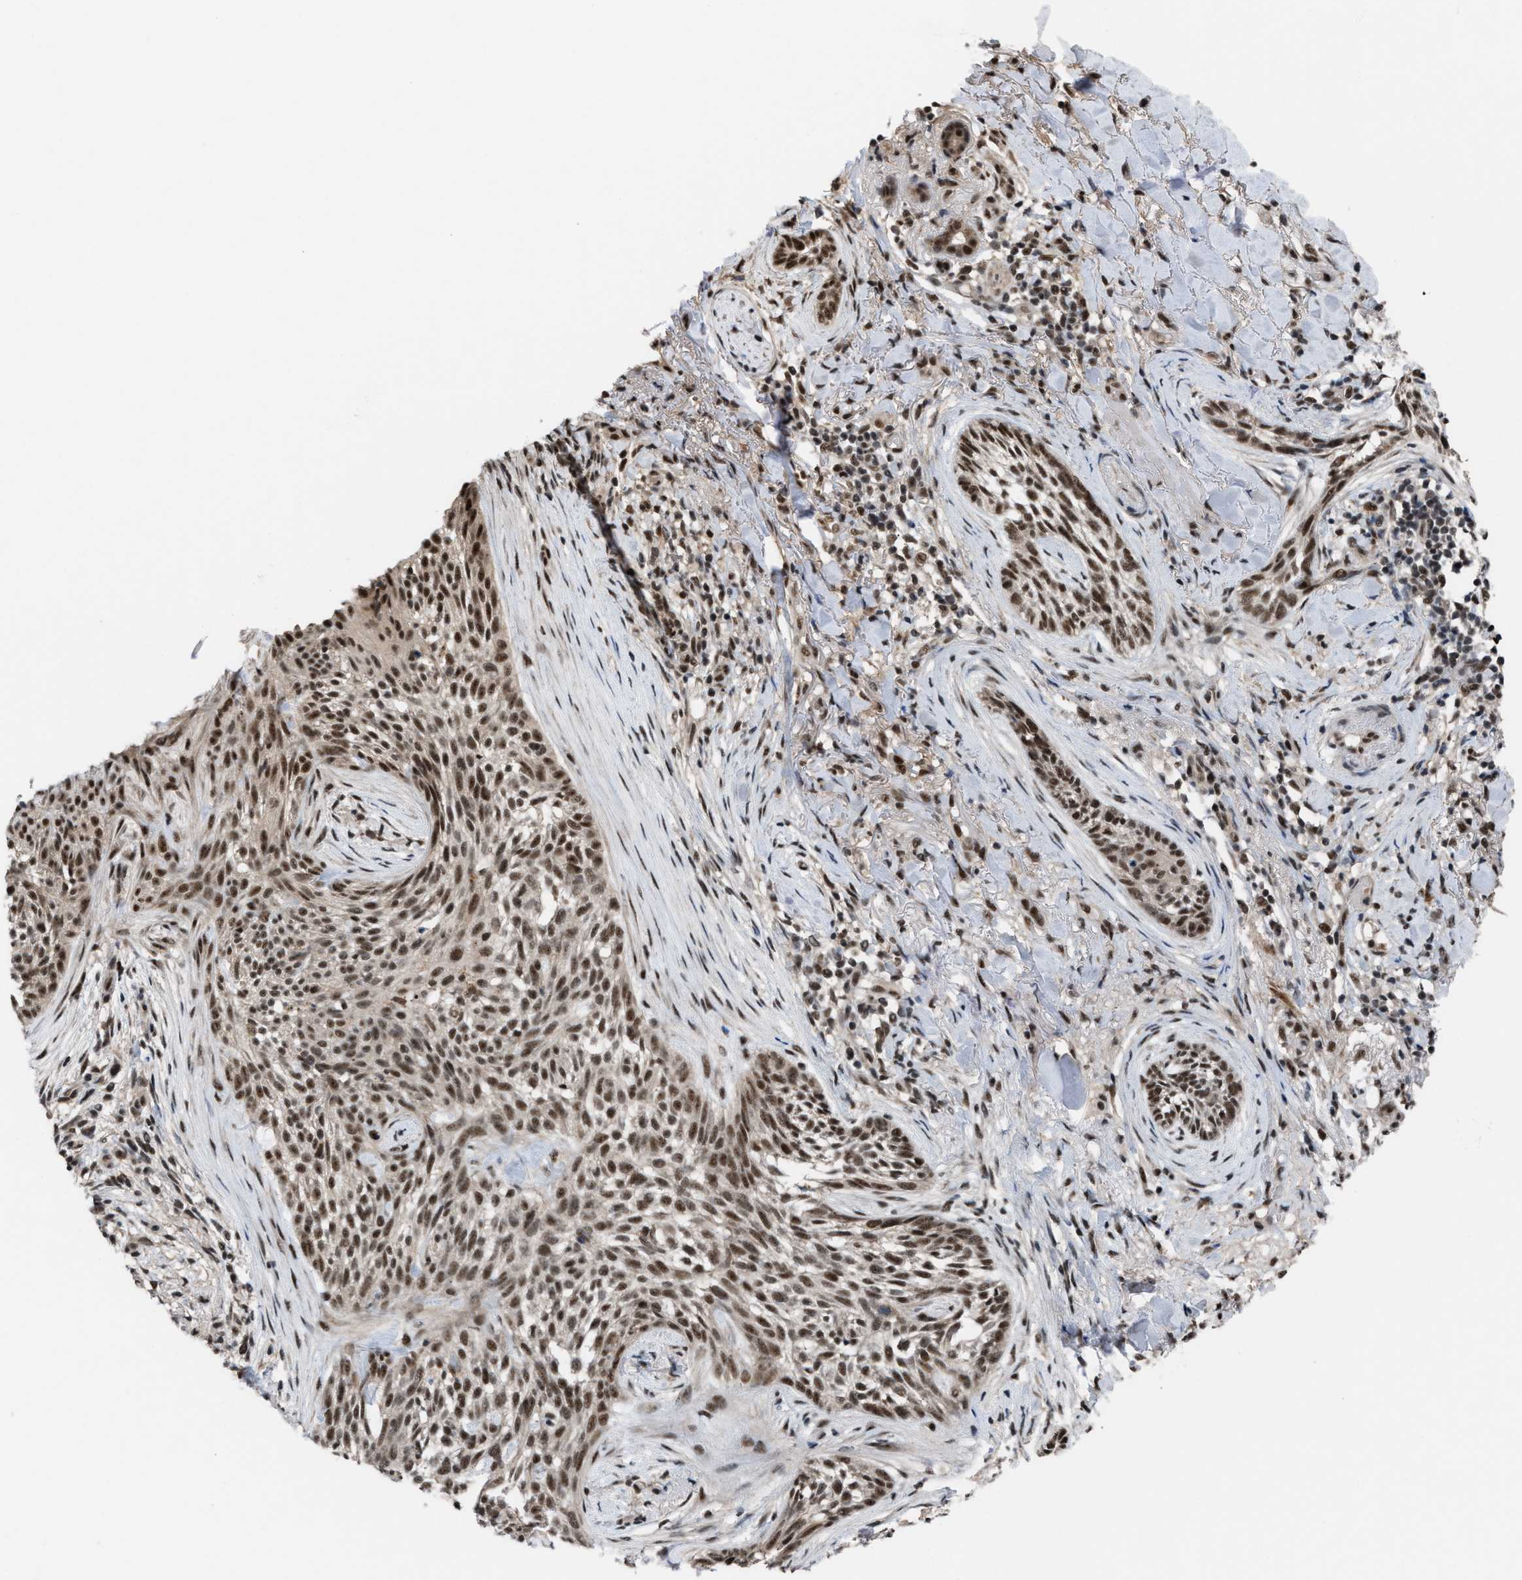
{"staining": {"intensity": "moderate", "quantity": ">75%", "location": "nuclear"}, "tissue": "skin cancer", "cell_type": "Tumor cells", "image_type": "cancer", "snomed": [{"axis": "morphology", "description": "Basal cell carcinoma"}, {"axis": "topography", "description": "Skin"}], "caption": "Skin basal cell carcinoma stained with immunohistochemistry displays moderate nuclear expression in approximately >75% of tumor cells. (DAB IHC with brightfield microscopy, high magnification).", "gene": "PRPF4", "patient": {"sex": "female", "age": 88}}